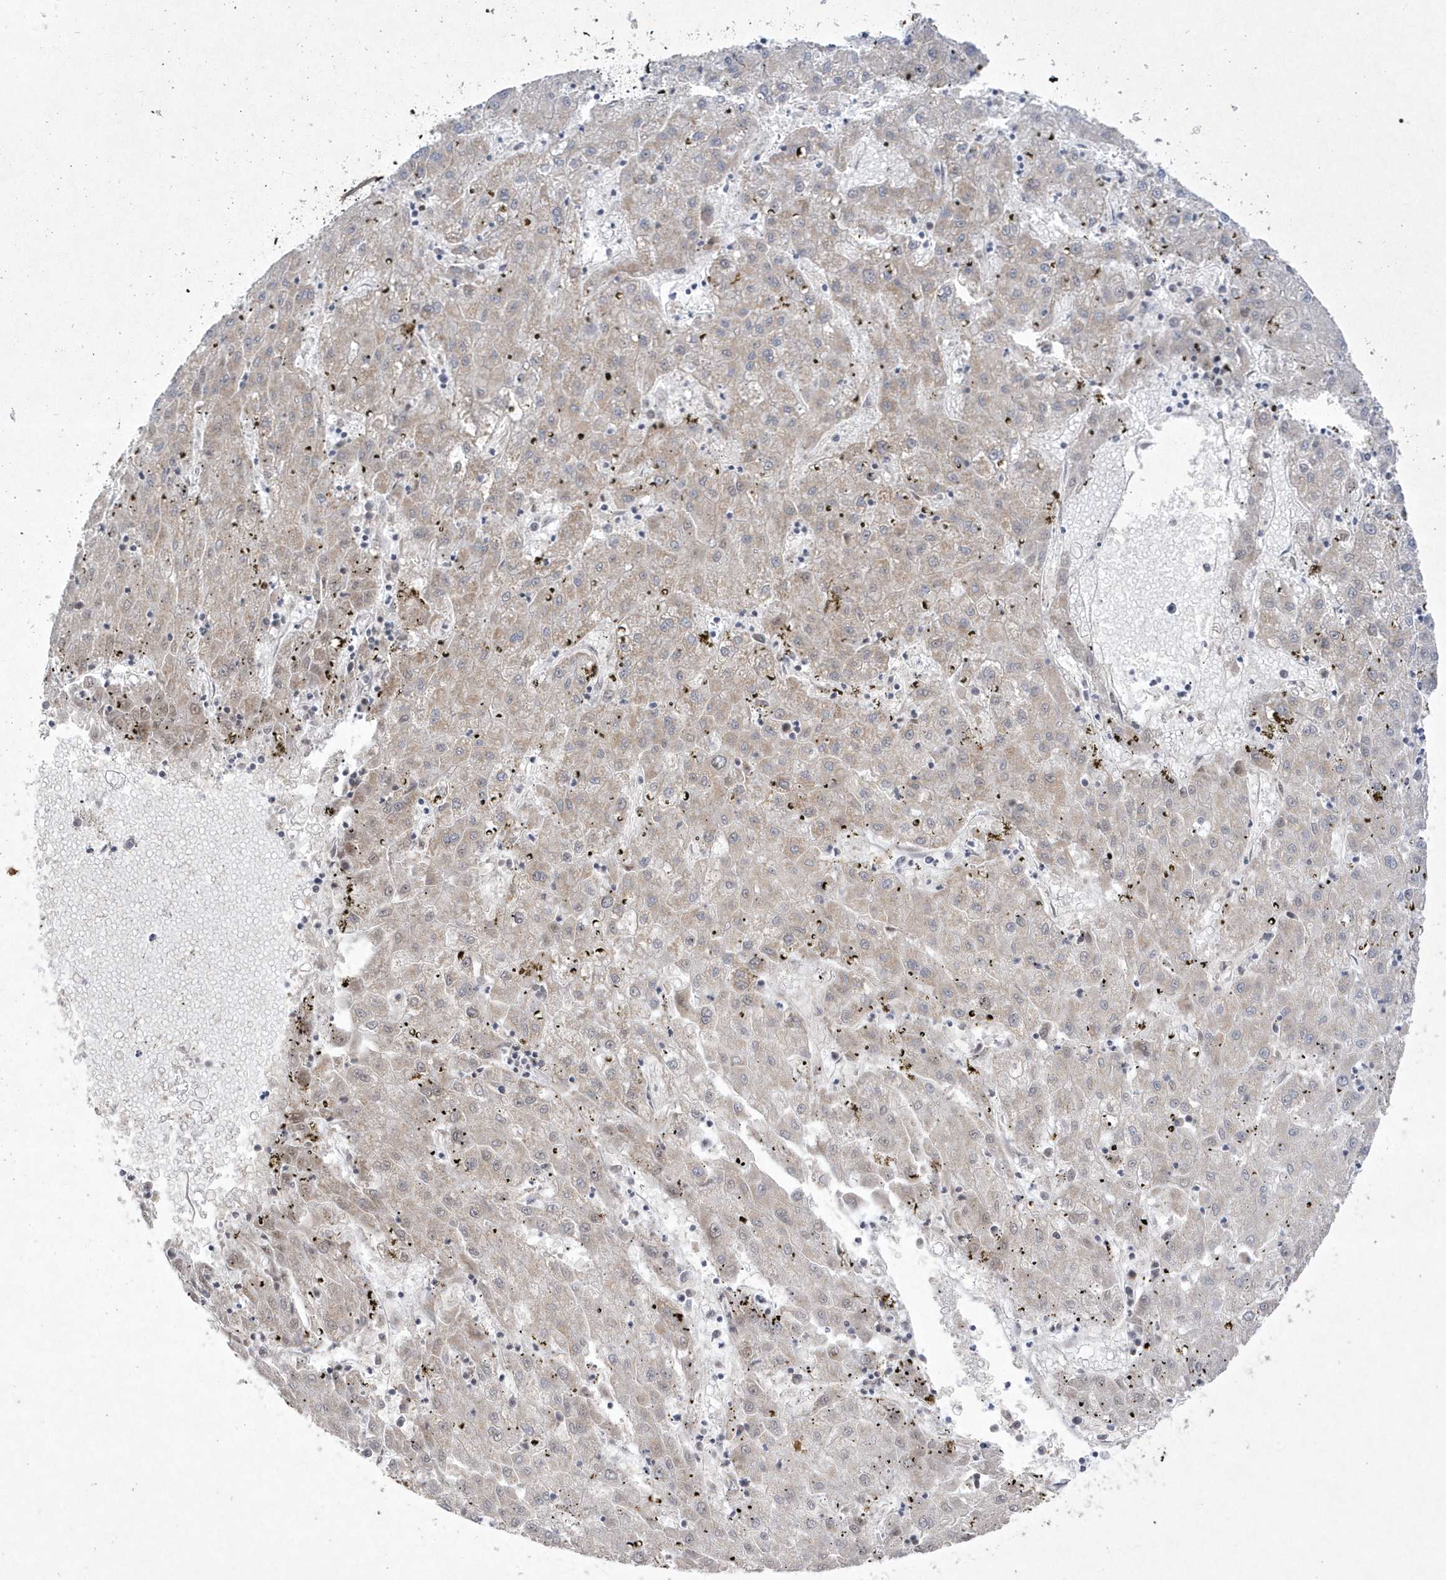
{"staining": {"intensity": "weak", "quantity": "<25%", "location": "cytoplasmic/membranous"}, "tissue": "liver cancer", "cell_type": "Tumor cells", "image_type": "cancer", "snomed": [{"axis": "morphology", "description": "Carcinoma, Hepatocellular, NOS"}, {"axis": "topography", "description": "Liver"}], "caption": "Liver cancer stained for a protein using immunohistochemistry (IHC) displays no staining tumor cells.", "gene": "CPSF3", "patient": {"sex": "male", "age": 72}}